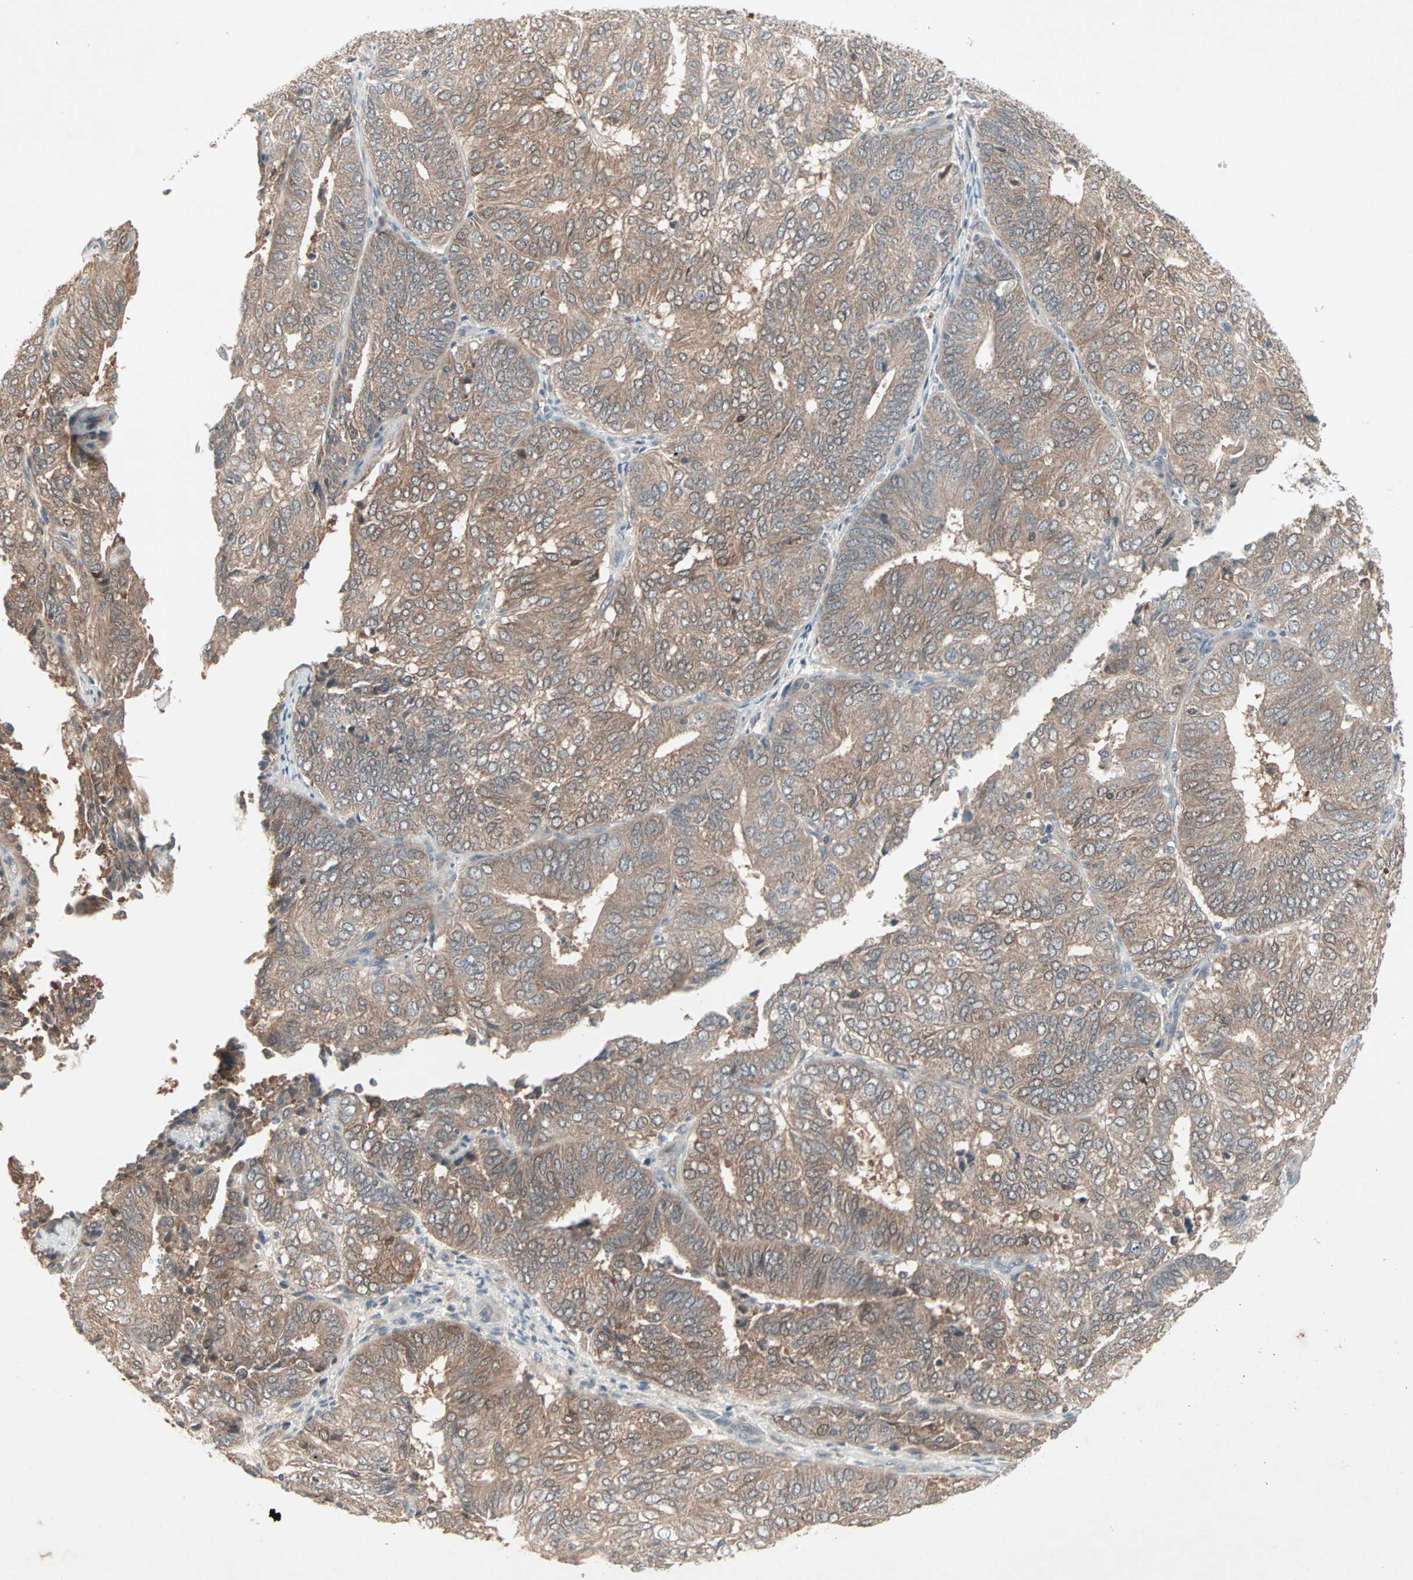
{"staining": {"intensity": "moderate", "quantity": ">75%", "location": "cytoplasmic/membranous"}, "tissue": "endometrial cancer", "cell_type": "Tumor cells", "image_type": "cancer", "snomed": [{"axis": "morphology", "description": "Adenocarcinoma, NOS"}, {"axis": "topography", "description": "Uterus"}], "caption": "Immunohistochemical staining of endometrial cancer demonstrates moderate cytoplasmic/membranous protein staining in approximately >75% of tumor cells.", "gene": "JMJD7-PLA2G4B", "patient": {"sex": "female", "age": 60}}